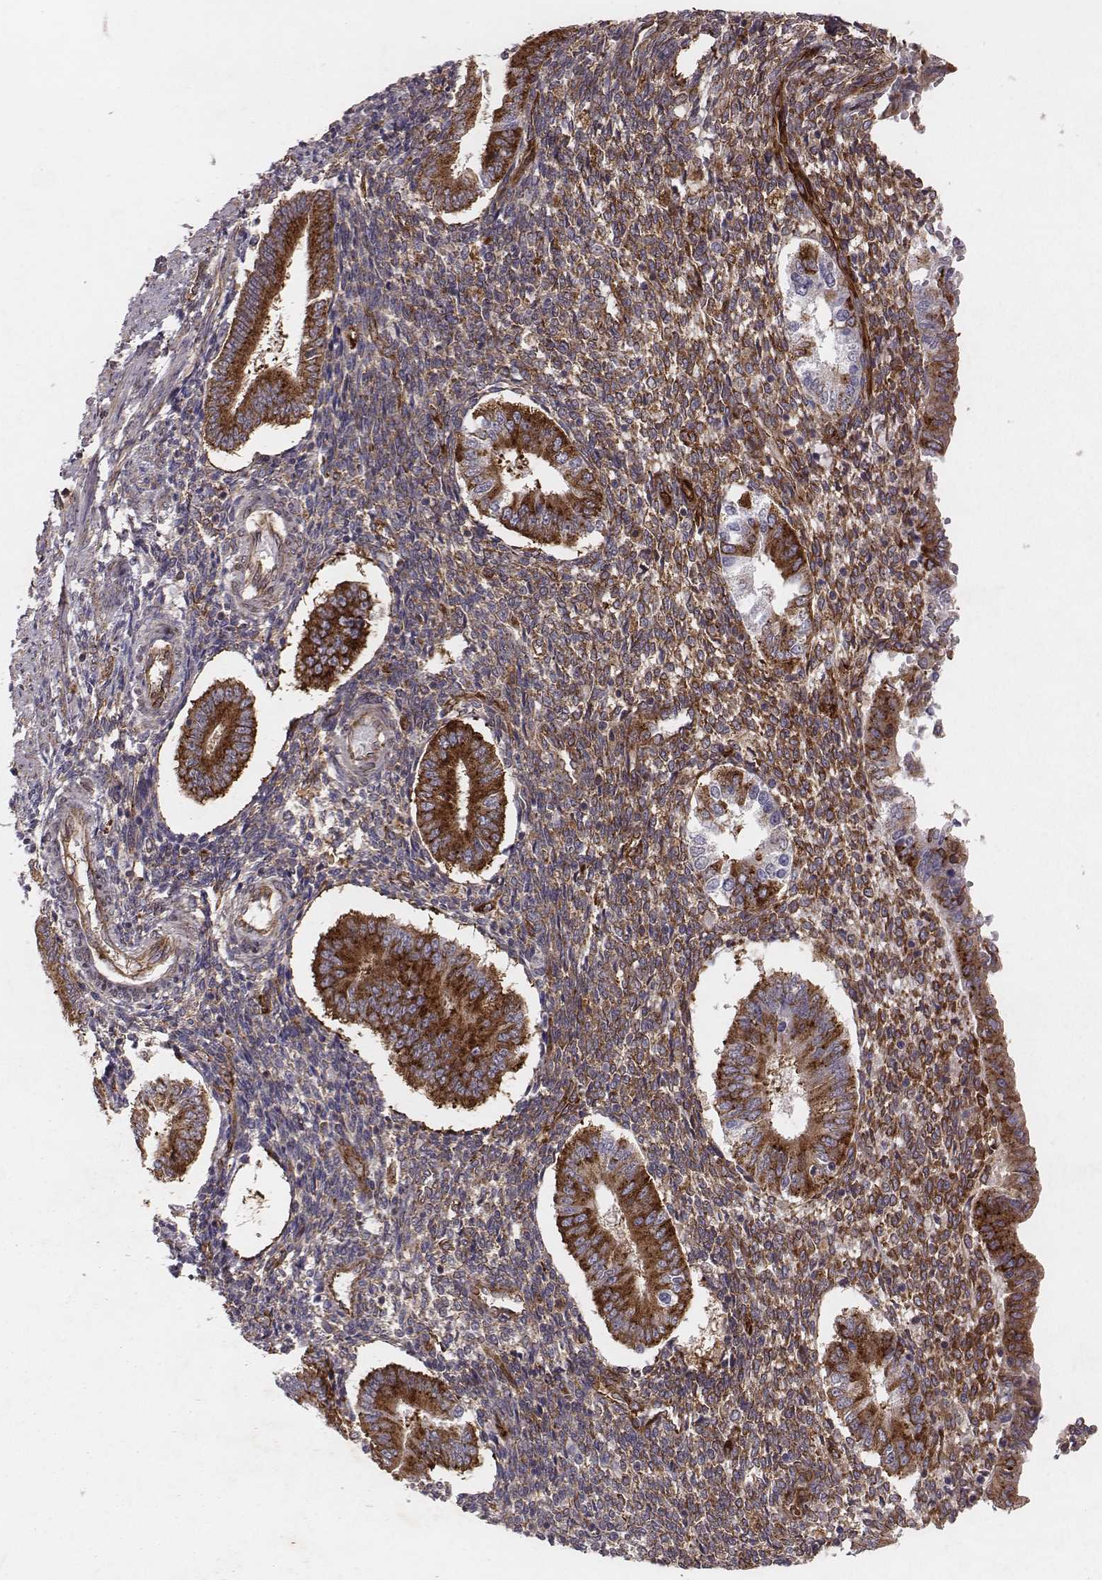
{"staining": {"intensity": "moderate", "quantity": ">75%", "location": "cytoplasmic/membranous"}, "tissue": "endometrium", "cell_type": "Cells in endometrial stroma", "image_type": "normal", "snomed": [{"axis": "morphology", "description": "Normal tissue, NOS"}, {"axis": "topography", "description": "Endometrium"}], "caption": "Brown immunohistochemical staining in benign endometrium shows moderate cytoplasmic/membranous staining in about >75% of cells in endometrial stroma. (brown staining indicates protein expression, while blue staining denotes nuclei).", "gene": "TXLNA", "patient": {"sex": "female", "age": 40}}